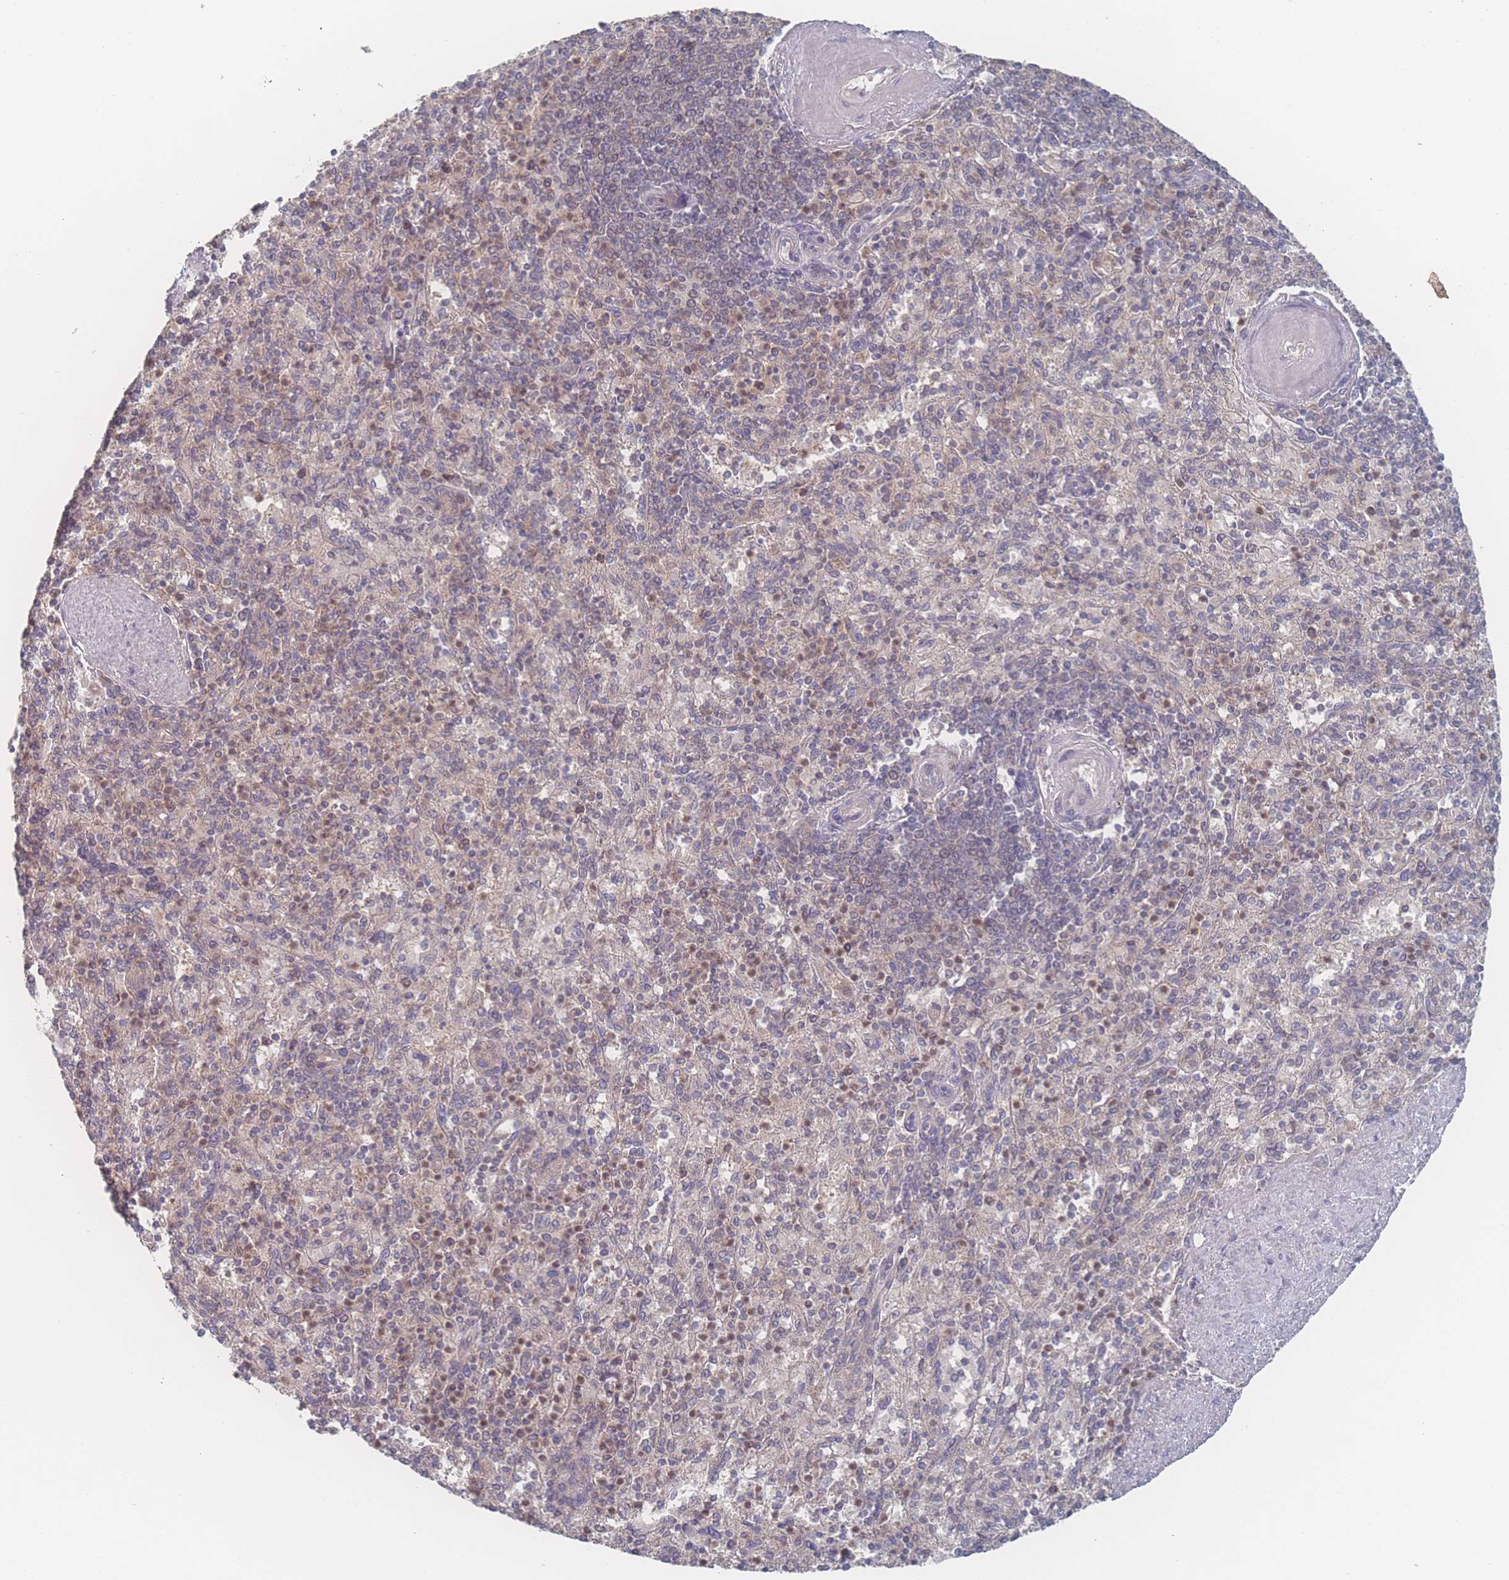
{"staining": {"intensity": "weak", "quantity": "25%-75%", "location": "cytoplasmic/membranous,nuclear"}, "tissue": "spleen", "cell_type": "Cells in red pulp", "image_type": "normal", "snomed": [{"axis": "morphology", "description": "Normal tissue, NOS"}, {"axis": "topography", "description": "Spleen"}], "caption": "Immunohistochemical staining of normal human spleen reveals weak cytoplasmic/membranous,nuclear protein positivity in about 25%-75% of cells in red pulp.", "gene": "NBEAL1", "patient": {"sex": "male", "age": 82}}